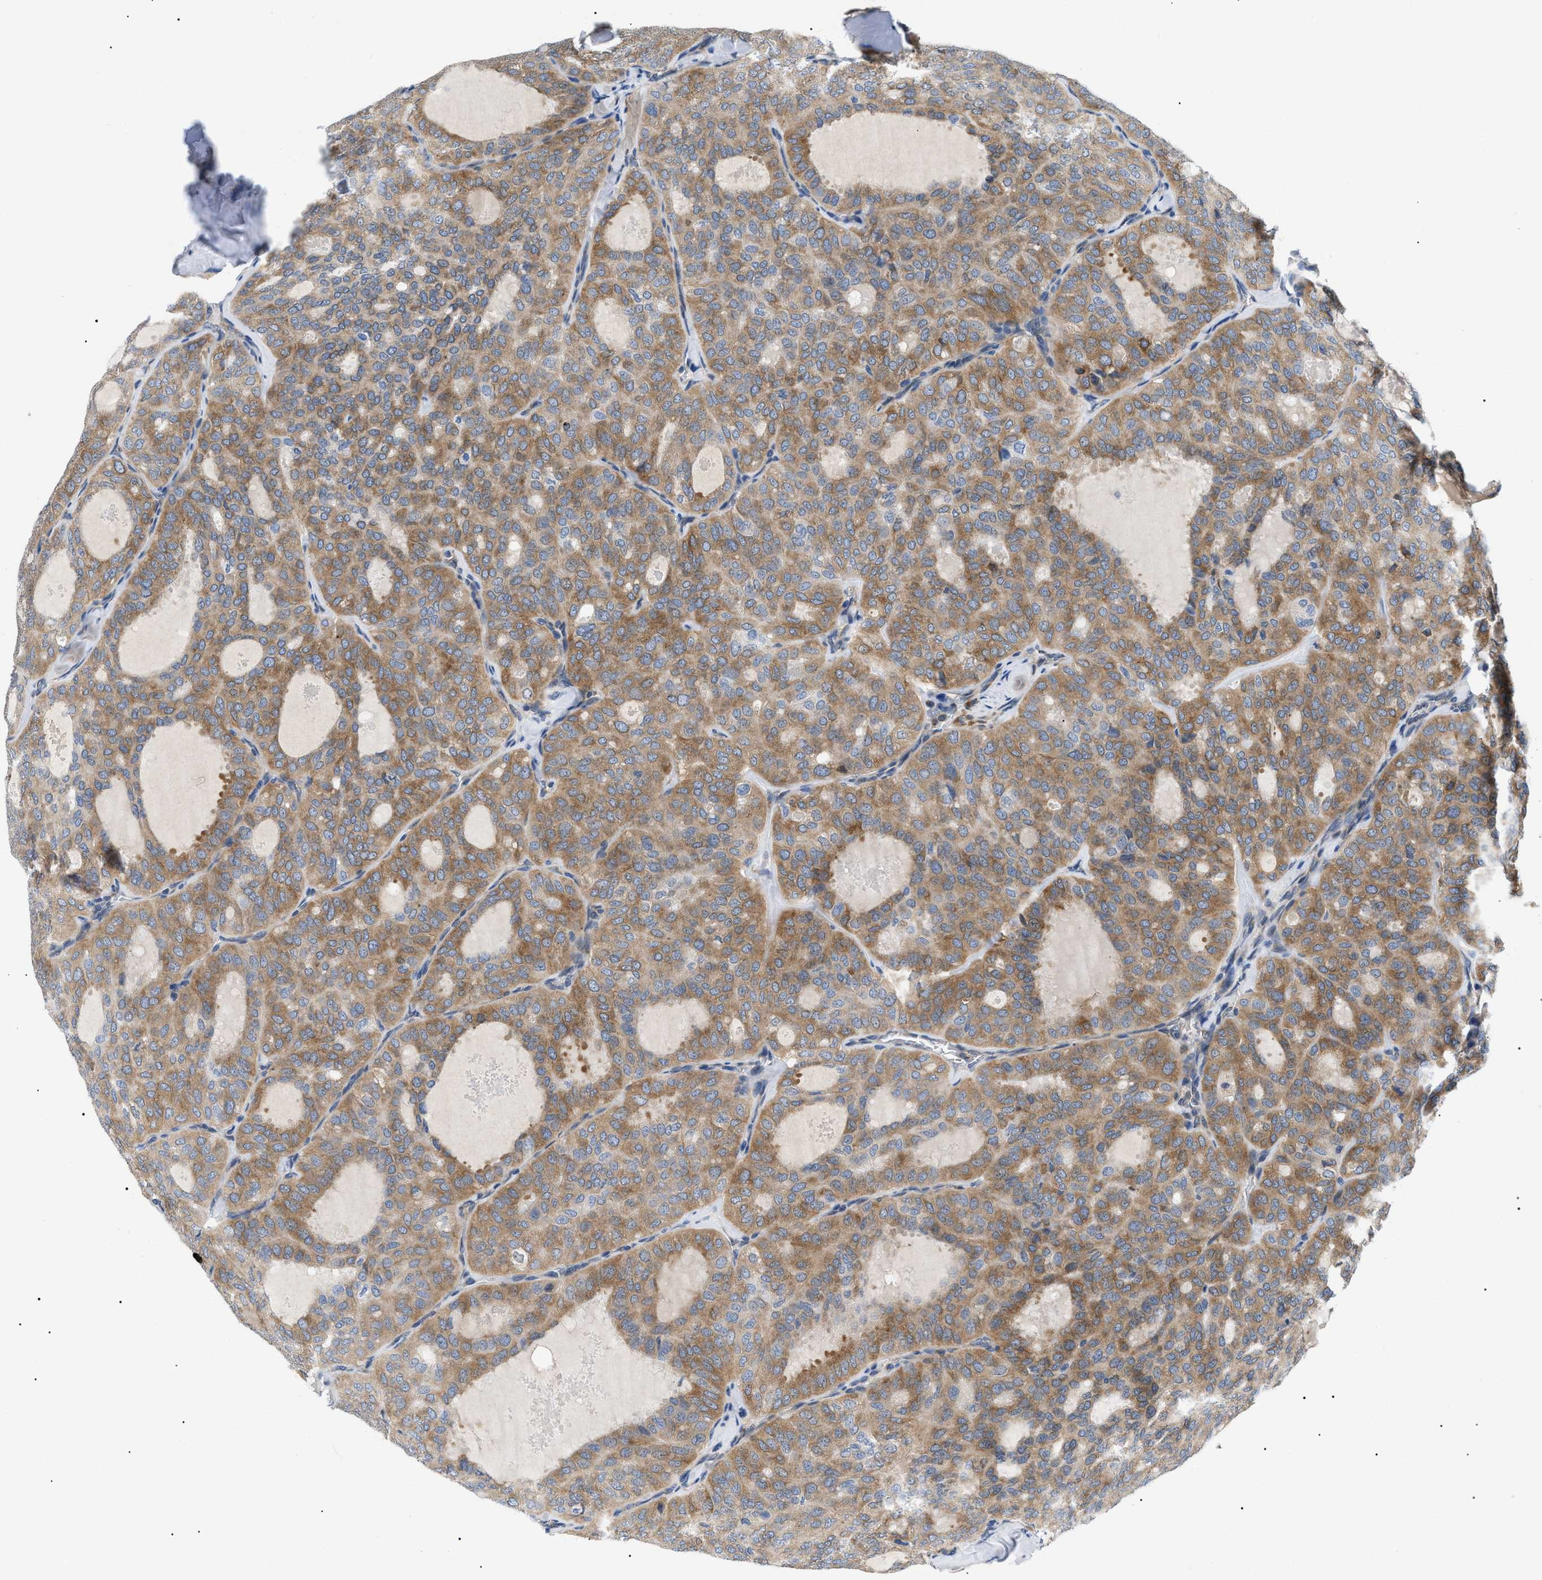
{"staining": {"intensity": "moderate", "quantity": ">75%", "location": "cytoplasmic/membranous"}, "tissue": "thyroid cancer", "cell_type": "Tumor cells", "image_type": "cancer", "snomed": [{"axis": "morphology", "description": "Follicular adenoma carcinoma, NOS"}, {"axis": "topography", "description": "Thyroid gland"}], "caption": "Protein staining by immunohistochemistry (IHC) demonstrates moderate cytoplasmic/membranous expression in approximately >75% of tumor cells in thyroid cancer (follicular adenoma carcinoma). (Brightfield microscopy of DAB IHC at high magnification).", "gene": "DERL1", "patient": {"sex": "male", "age": 75}}